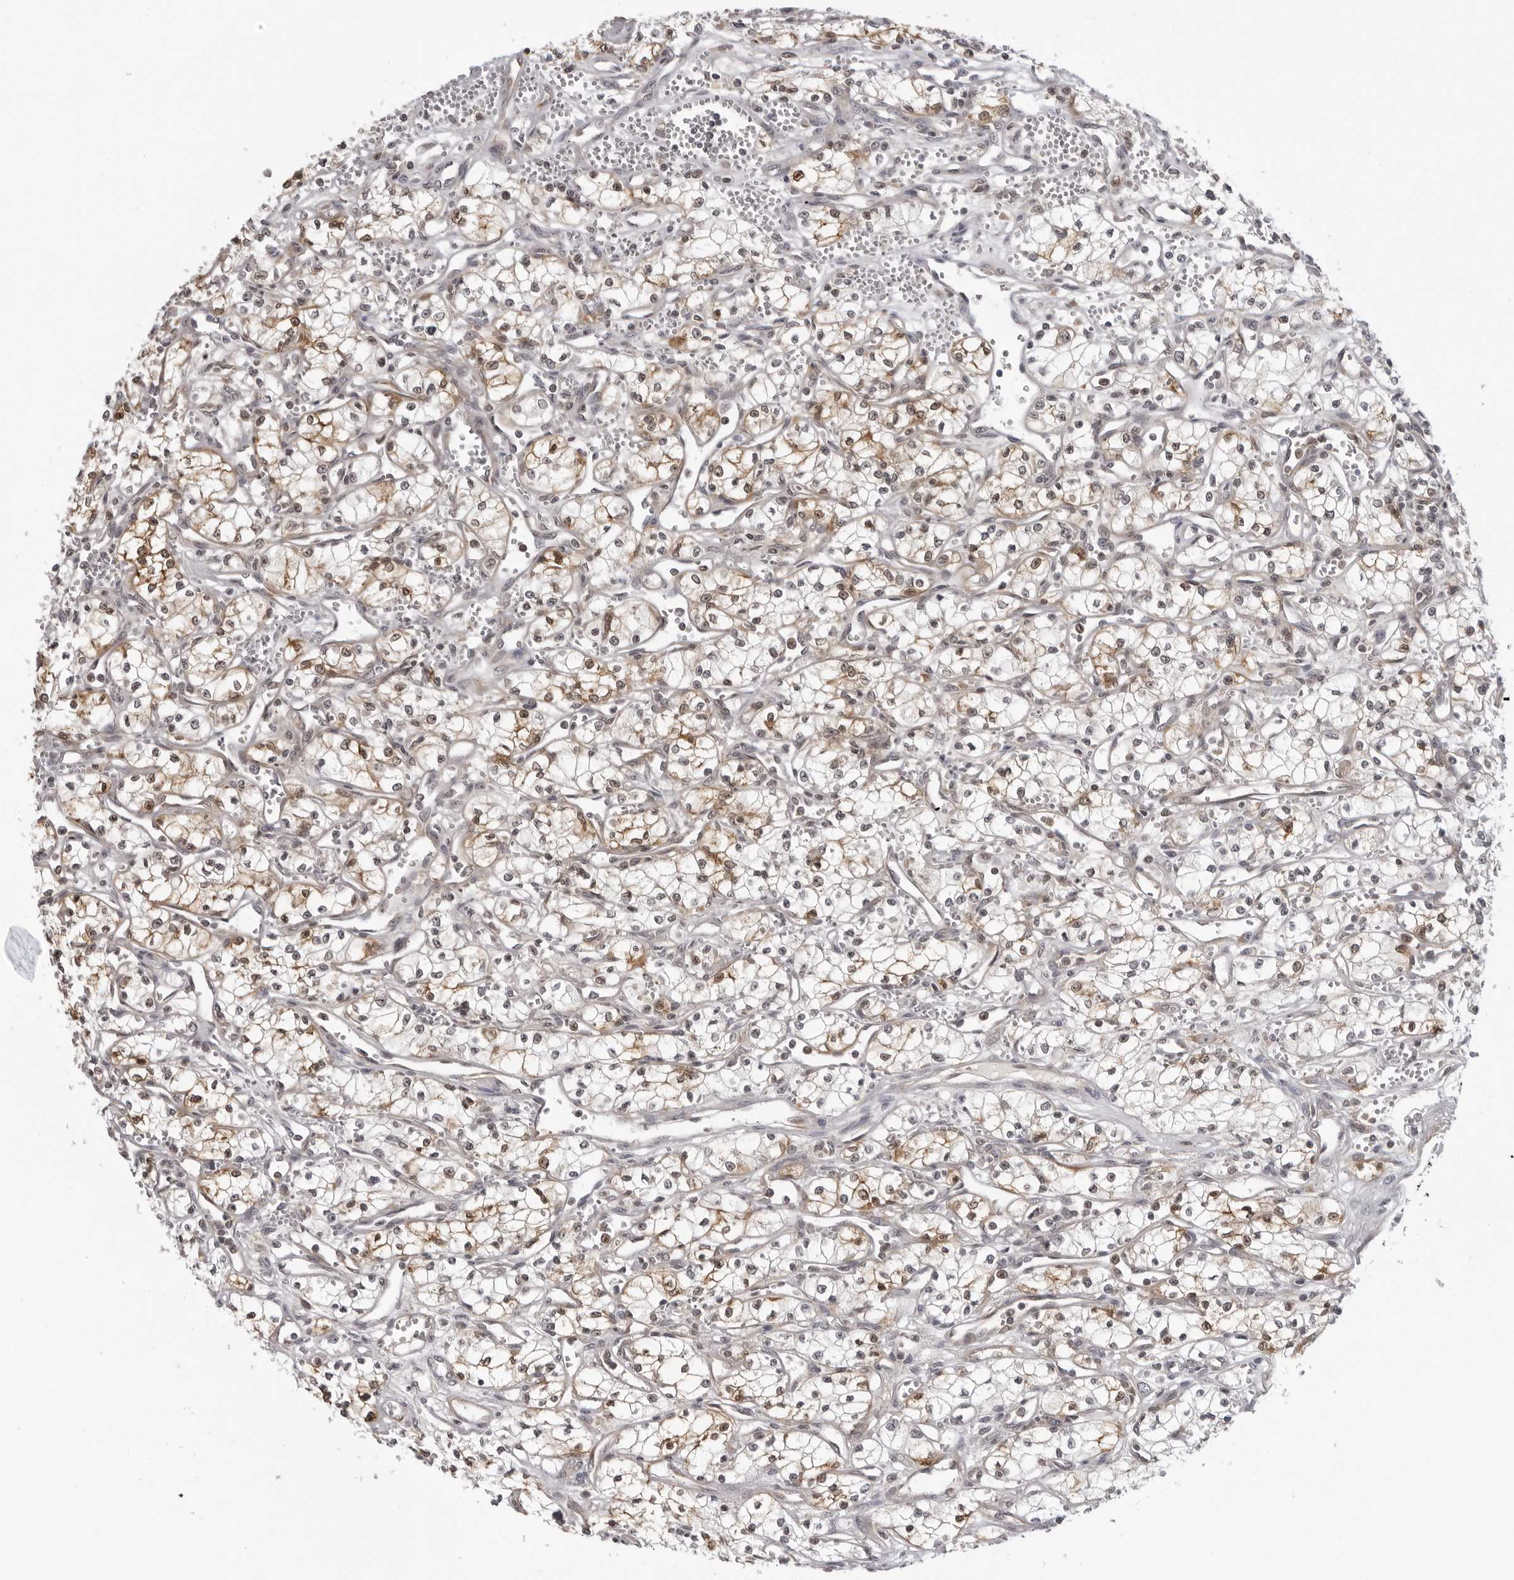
{"staining": {"intensity": "weak", "quantity": ">75%", "location": "cytoplasmic/membranous,nuclear"}, "tissue": "renal cancer", "cell_type": "Tumor cells", "image_type": "cancer", "snomed": [{"axis": "morphology", "description": "Adenocarcinoma, NOS"}, {"axis": "topography", "description": "Kidney"}], "caption": "Human renal cancer (adenocarcinoma) stained for a protein (brown) displays weak cytoplasmic/membranous and nuclear positive expression in about >75% of tumor cells.", "gene": "MRPS15", "patient": {"sex": "male", "age": 59}}